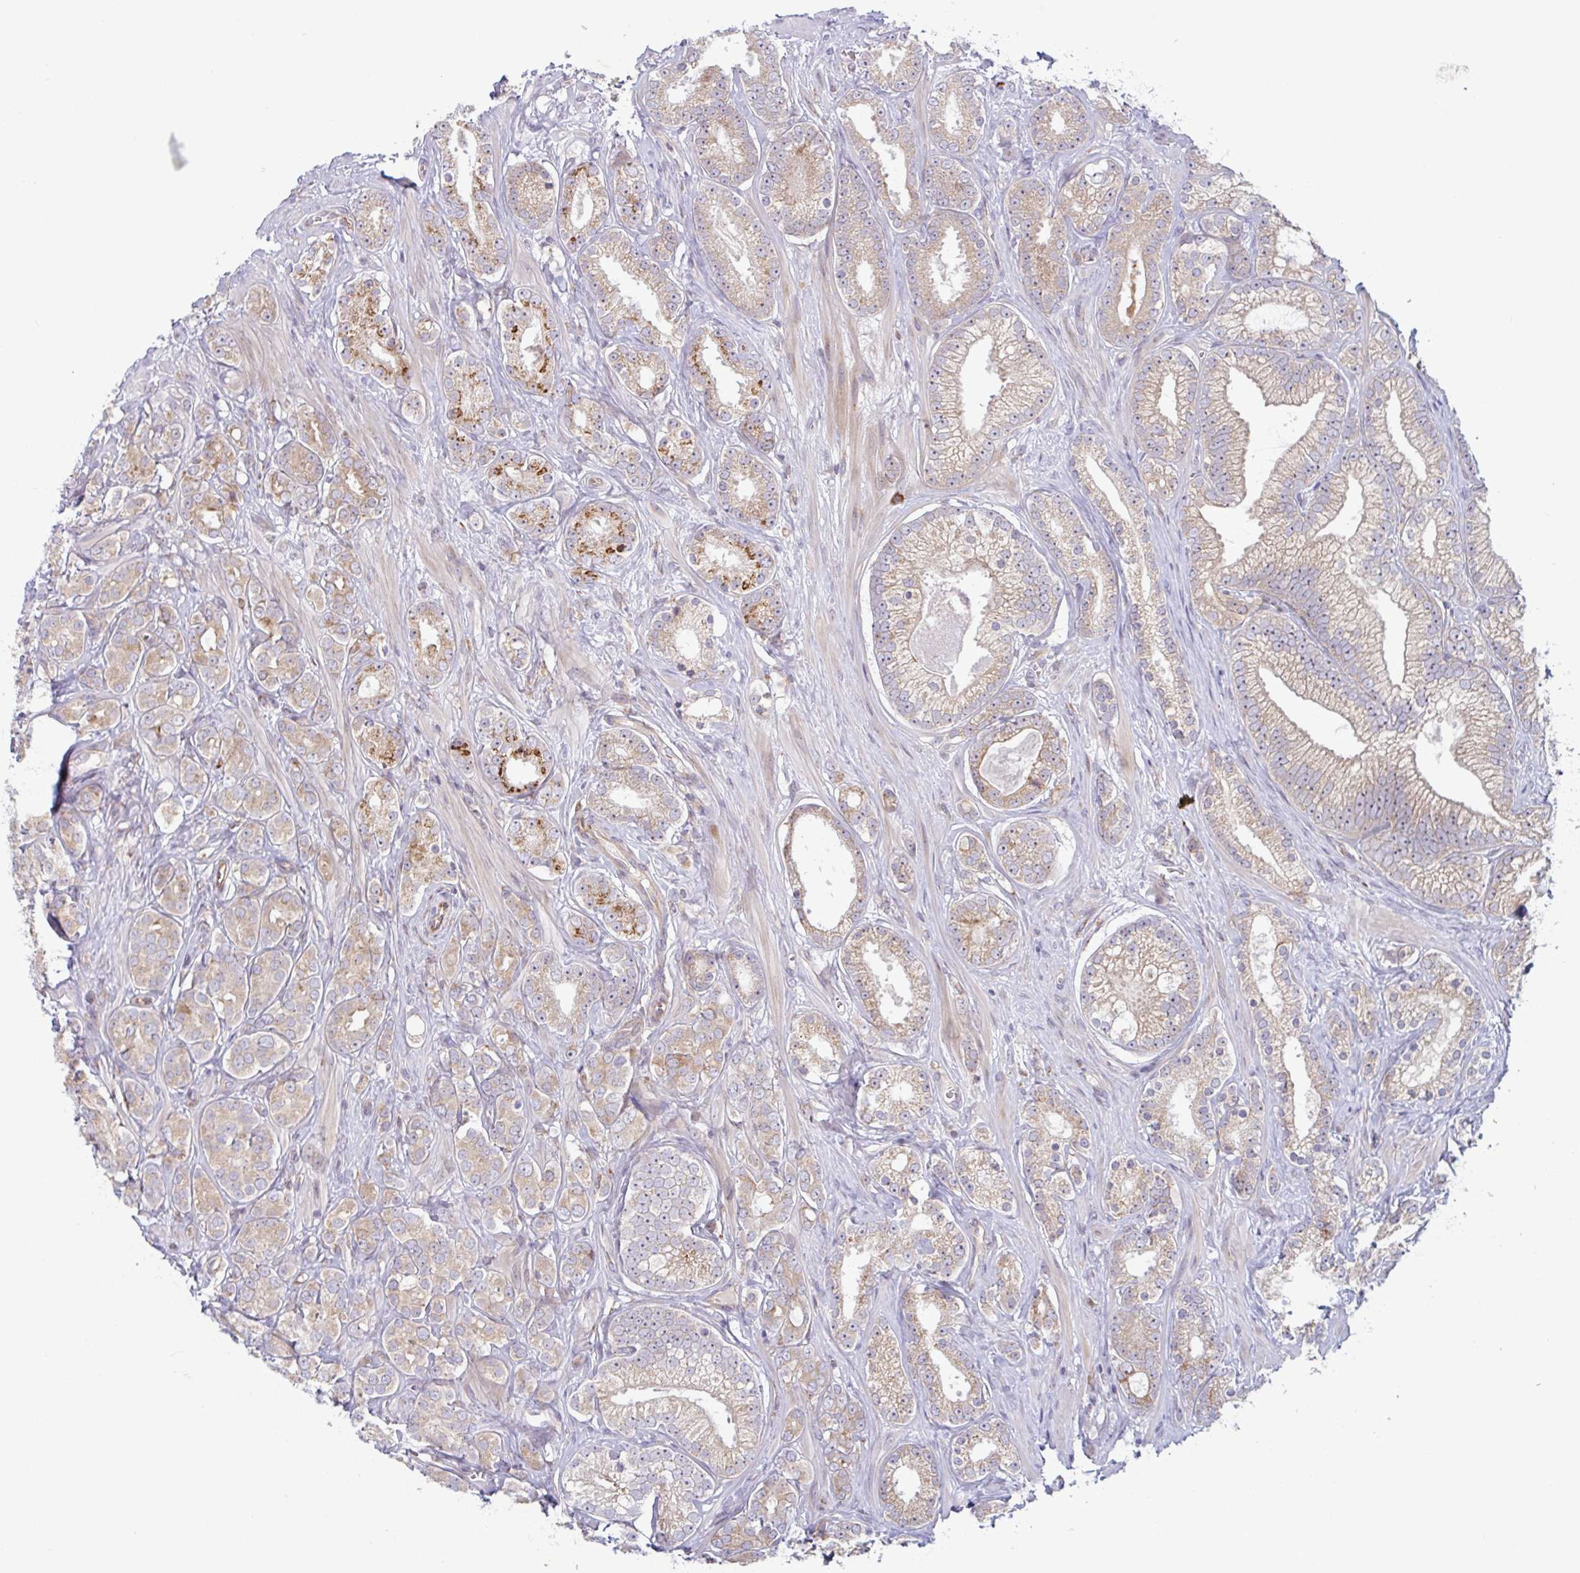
{"staining": {"intensity": "moderate", "quantity": "<25%", "location": "cytoplasmic/membranous"}, "tissue": "prostate cancer", "cell_type": "Tumor cells", "image_type": "cancer", "snomed": [{"axis": "morphology", "description": "Adenocarcinoma, High grade"}, {"axis": "topography", "description": "Prostate"}], "caption": "This photomicrograph demonstrates IHC staining of human prostate cancer, with low moderate cytoplasmic/membranous staining in approximately <25% of tumor cells.", "gene": "RIT1", "patient": {"sex": "male", "age": 66}}